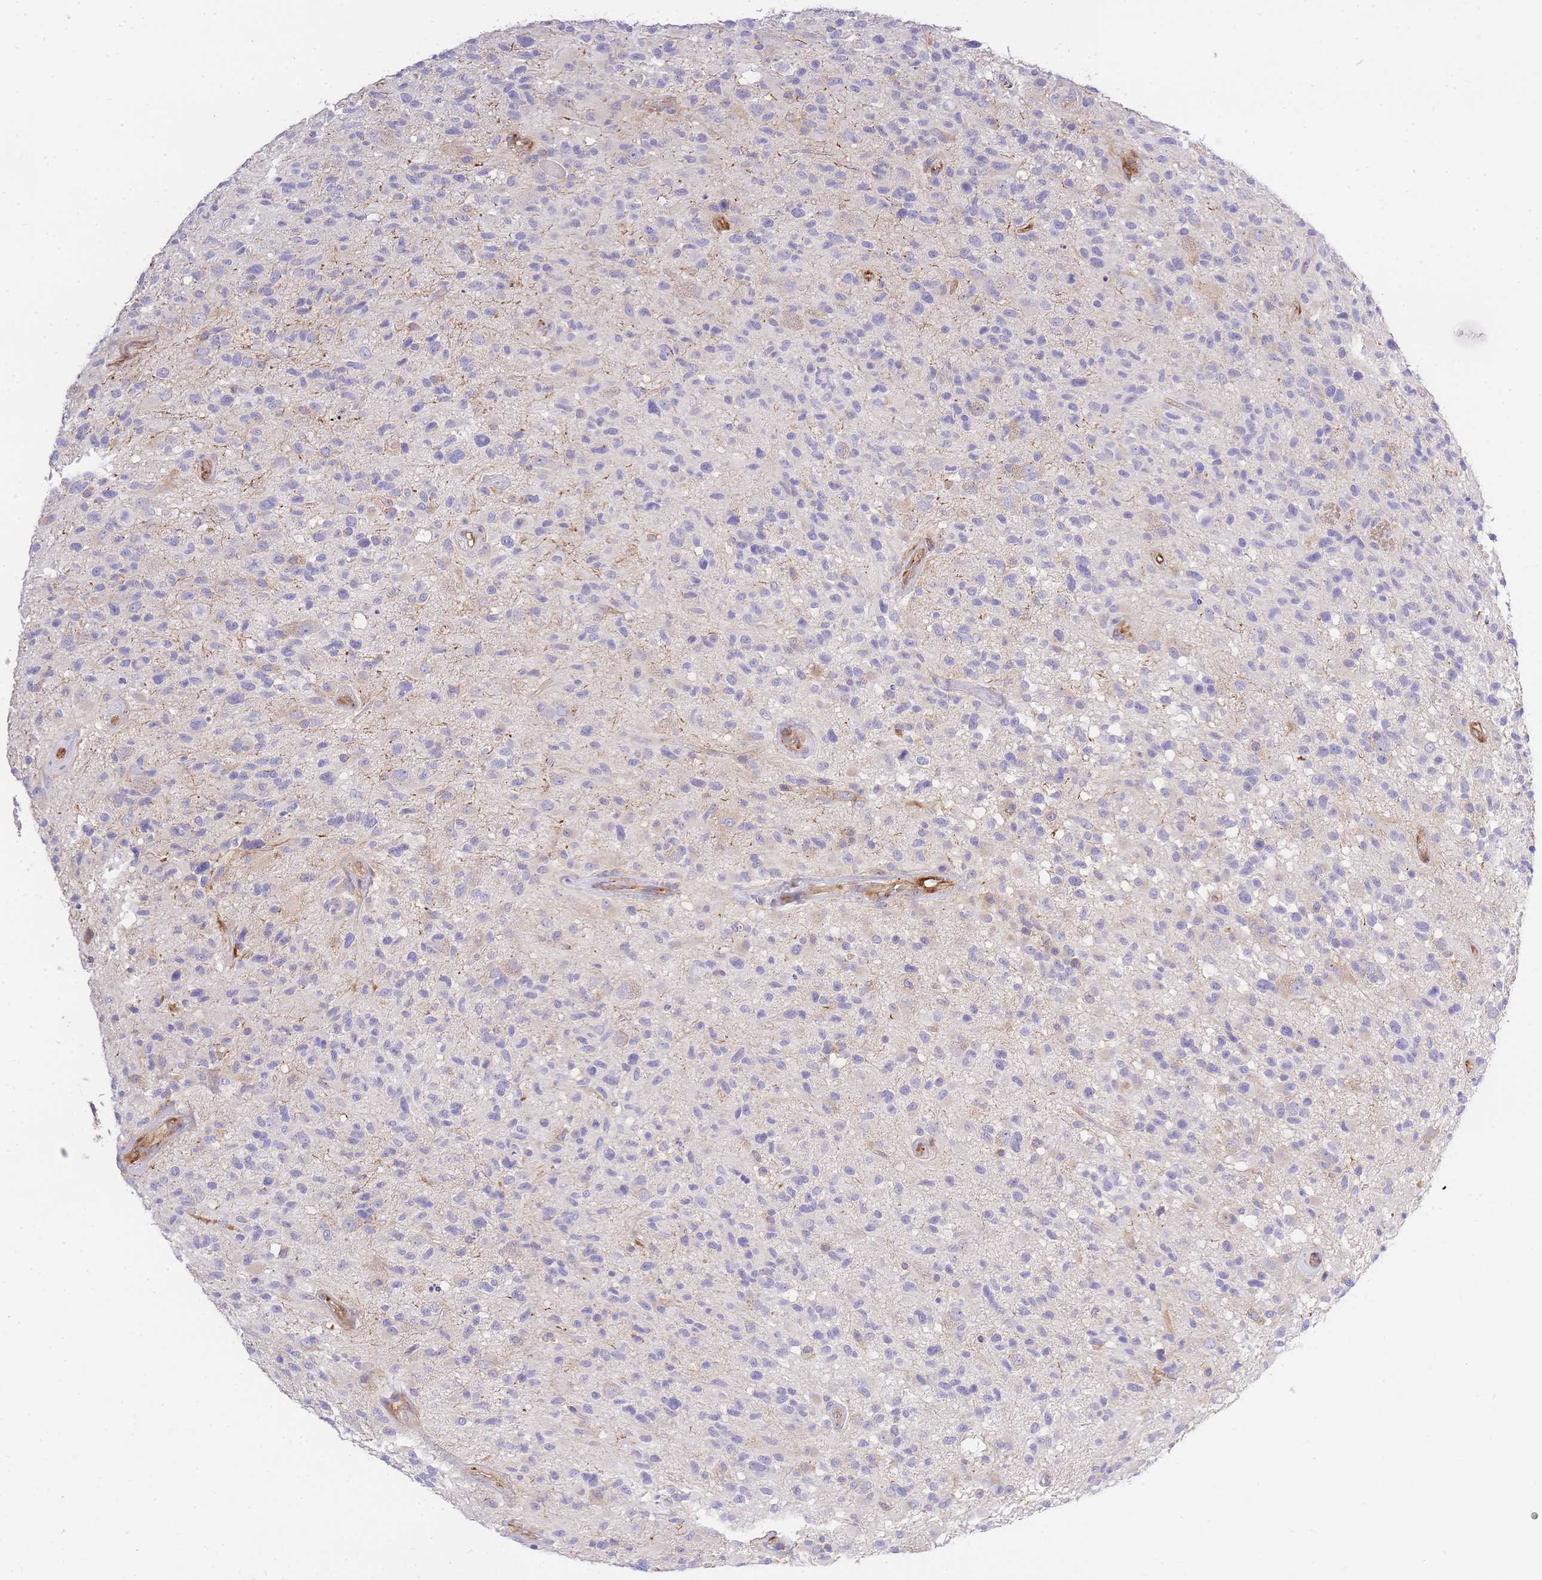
{"staining": {"intensity": "negative", "quantity": "none", "location": "none"}, "tissue": "glioma", "cell_type": "Tumor cells", "image_type": "cancer", "snomed": [{"axis": "morphology", "description": "Glioma, malignant, High grade"}, {"axis": "morphology", "description": "Glioblastoma, NOS"}, {"axis": "topography", "description": "Brain"}], "caption": "Photomicrograph shows no significant protein positivity in tumor cells of glioma.", "gene": "INSYN2B", "patient": {"sex": "male", "age": 60}}